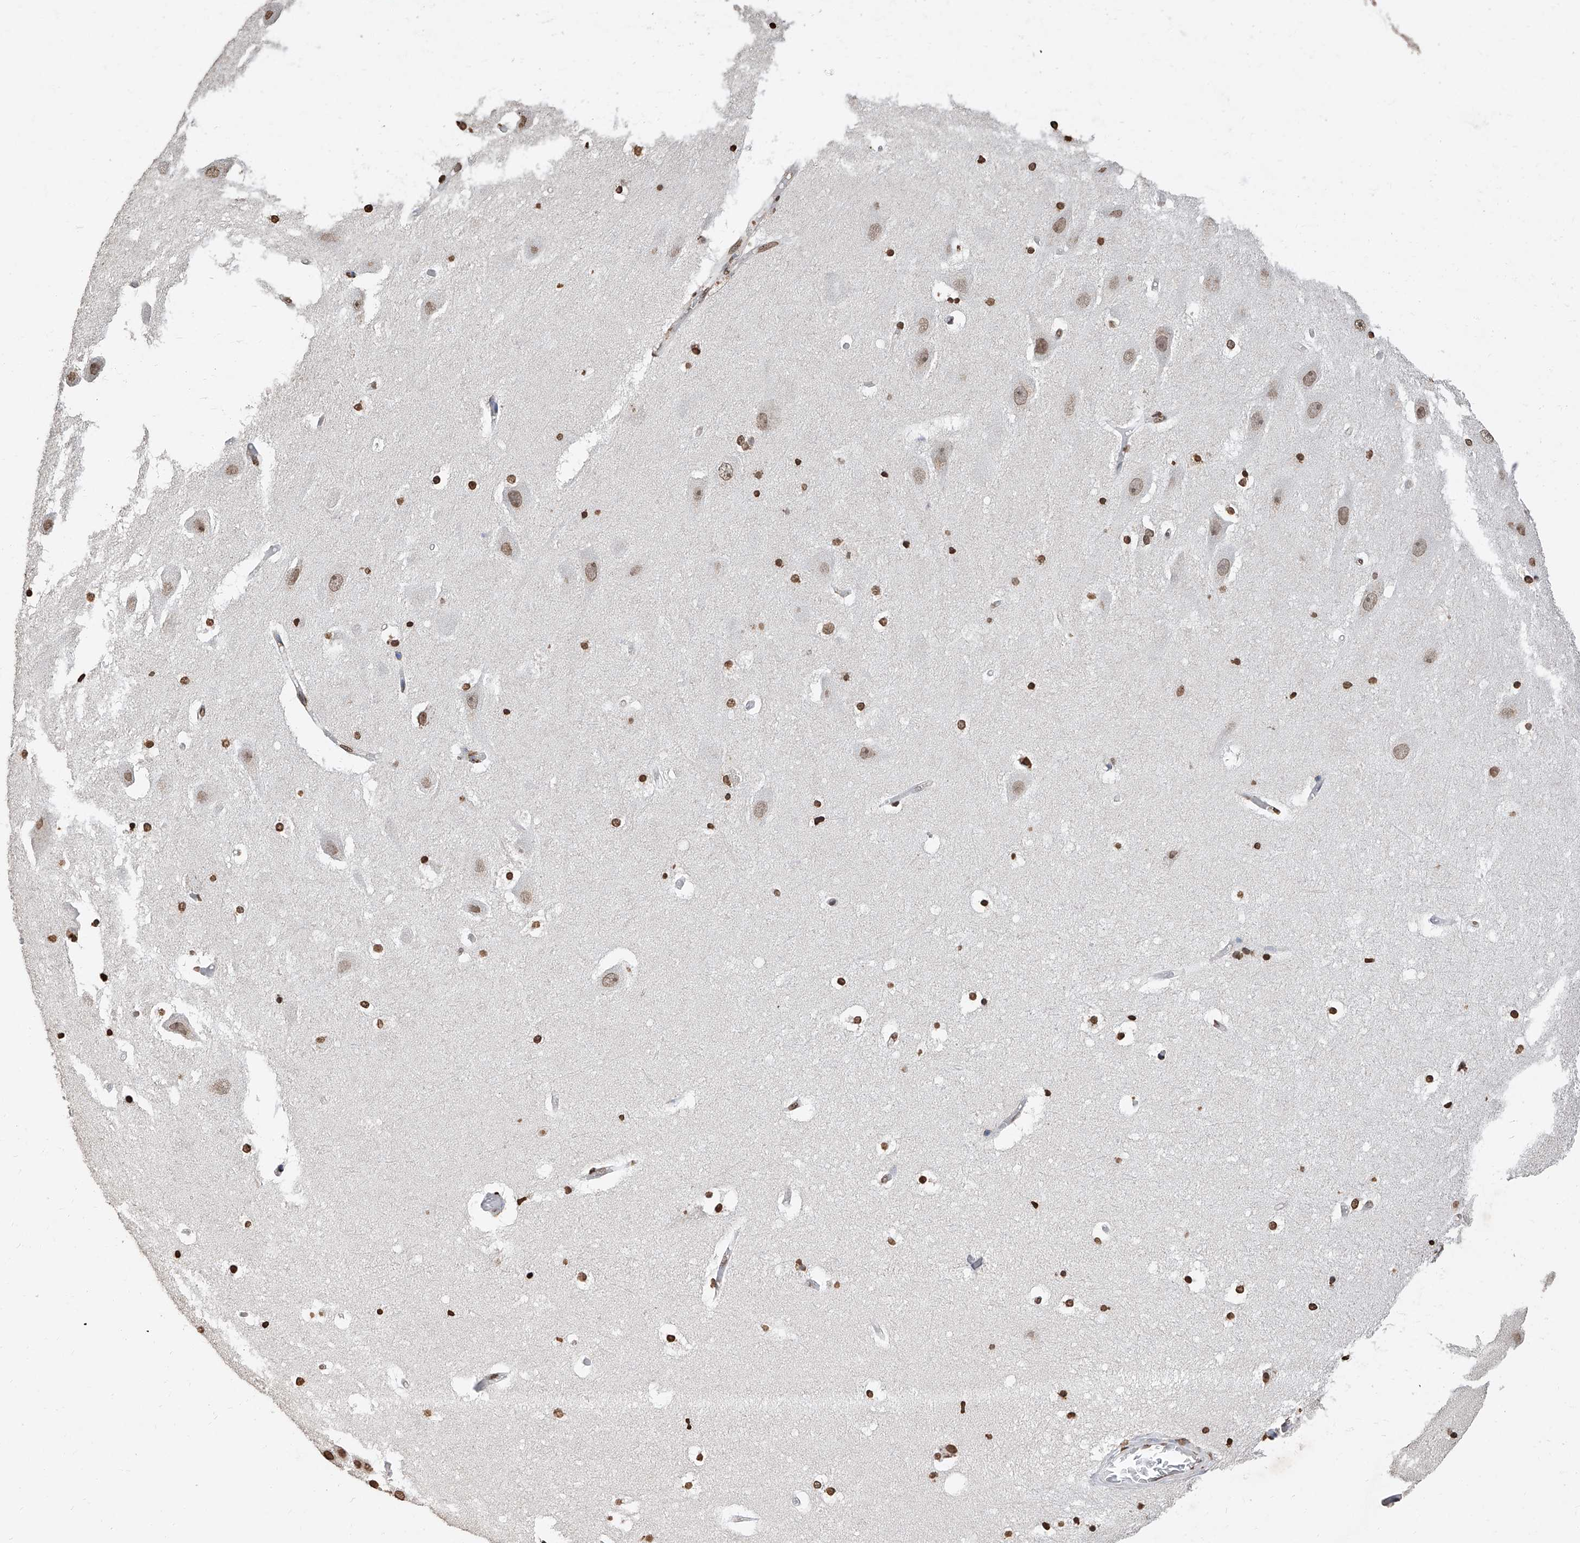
{"staining": {"intensity": "strong", "quantity": ">75%", "location": "nuclear"}, "tissue": "hippocampus", "cell_type": "Glial cells", "image_type": "normal", "snomed": [{"axis": "morphology", "description": "Normal tissue, NOS"}, {"axis": "topography", "description": "Hippocampus"}], "caption": "Immunohistochemical staining of unremarkable hippocampus shows strong nuclear protein expression in approximately >75% of glial cells. (Stains: DAB (3,3'-diaminobenzidine) in brown, nuclei in blue, Microscopy: brightfield microscopy at high magnification).", "gene": "RP9", "patient": {"sex": "female", "age": 52}}